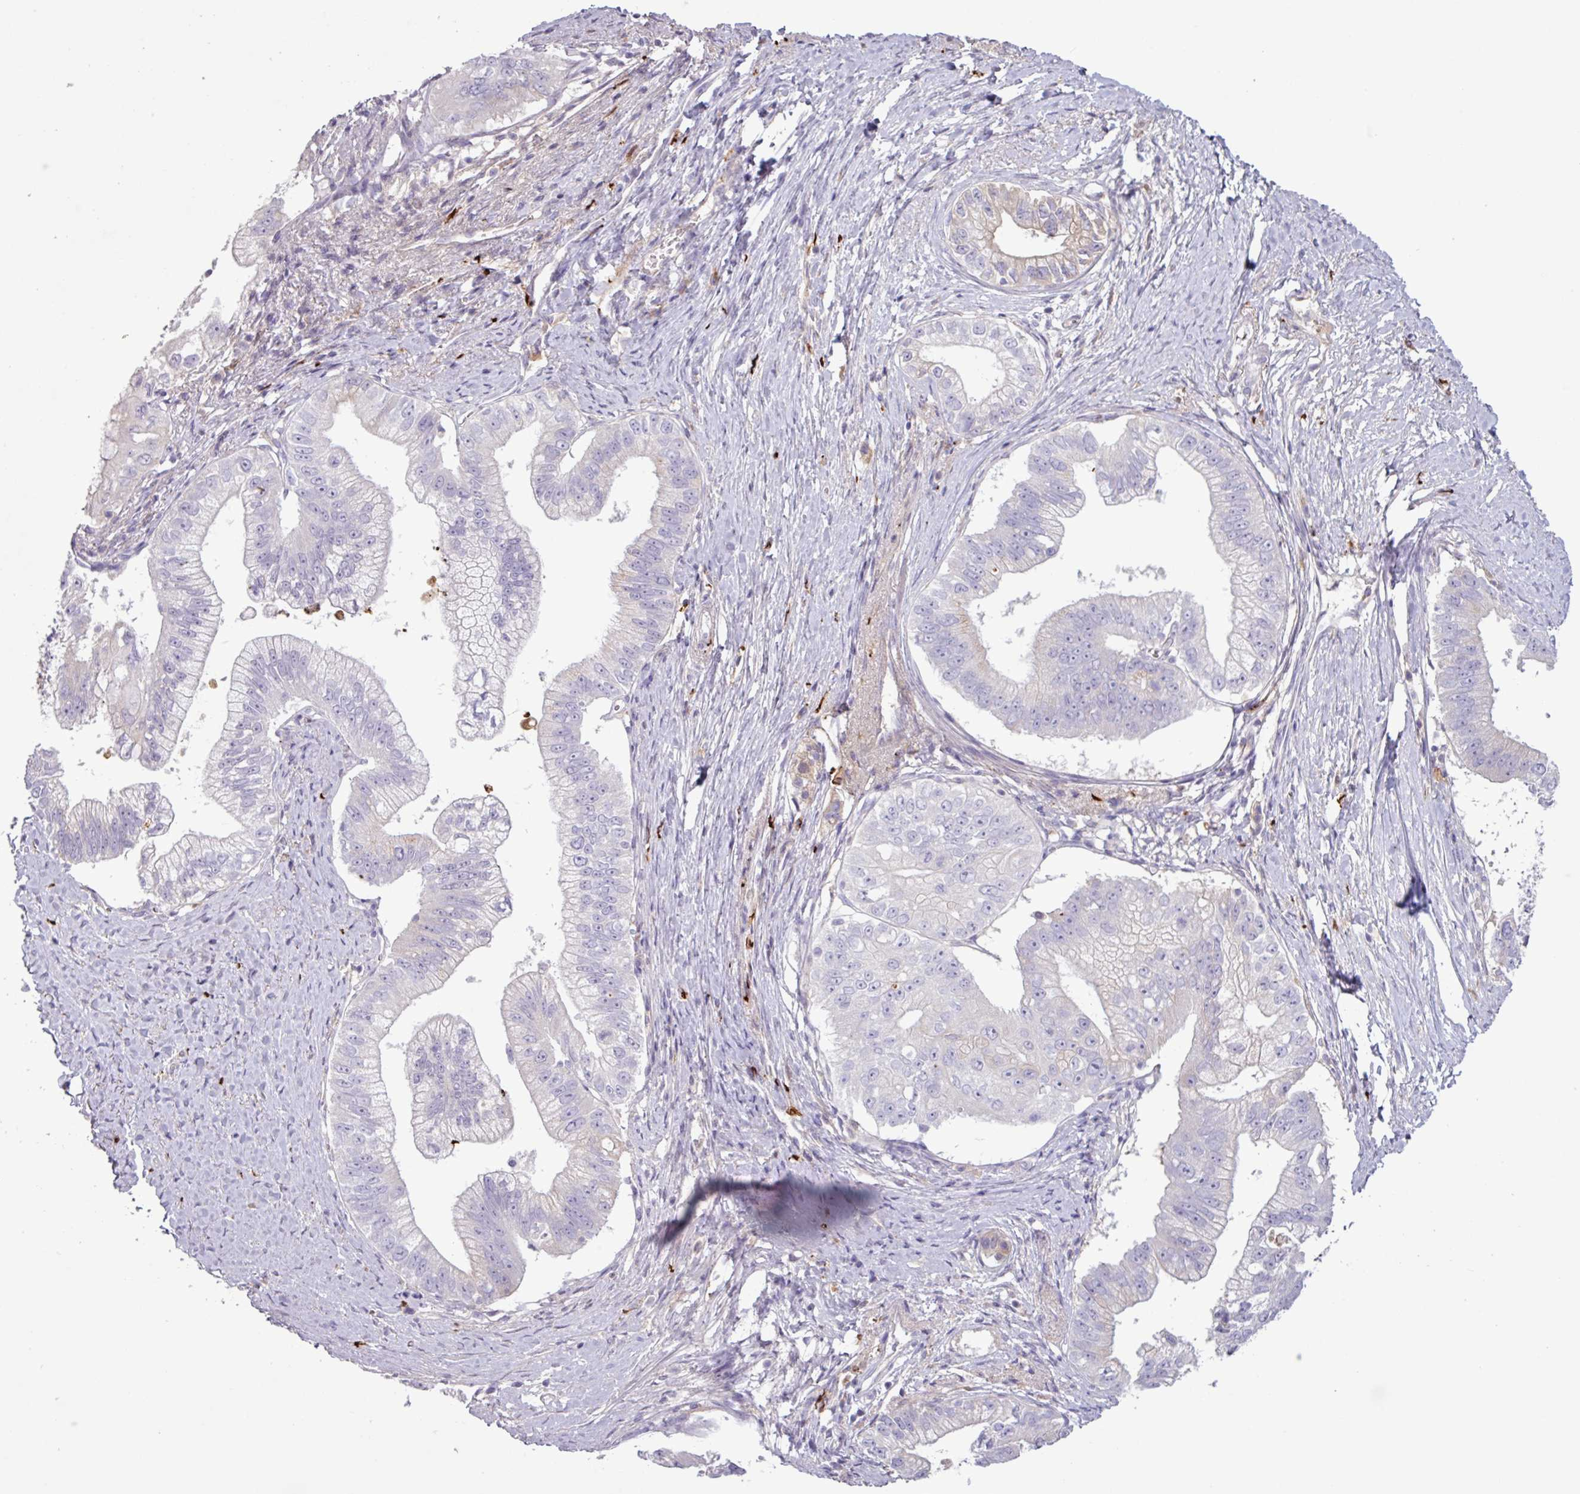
{"staining": {"intensity": "negative", "quantity": "none", "location": "none"}, "tissue": "pancreatic cancer", "cell_type": "Tumor cells", "image_type": "cancer", "snomed": [{"axis": "morphology", "description": "Adenocarcinoma, NOS"}, {"axis": "topography", "description": "Pancreas"}], "caption": "IHC histopathology image of human pancreatic cancer stained for a protein (brown), which demonstrates no positivity in tumor cells. (DAB (3,3'-diaminobenzidine) IHC with hematoxylin counter stain).", "gene": "C4B", "patient": {"sex": "male", "age": 70}}